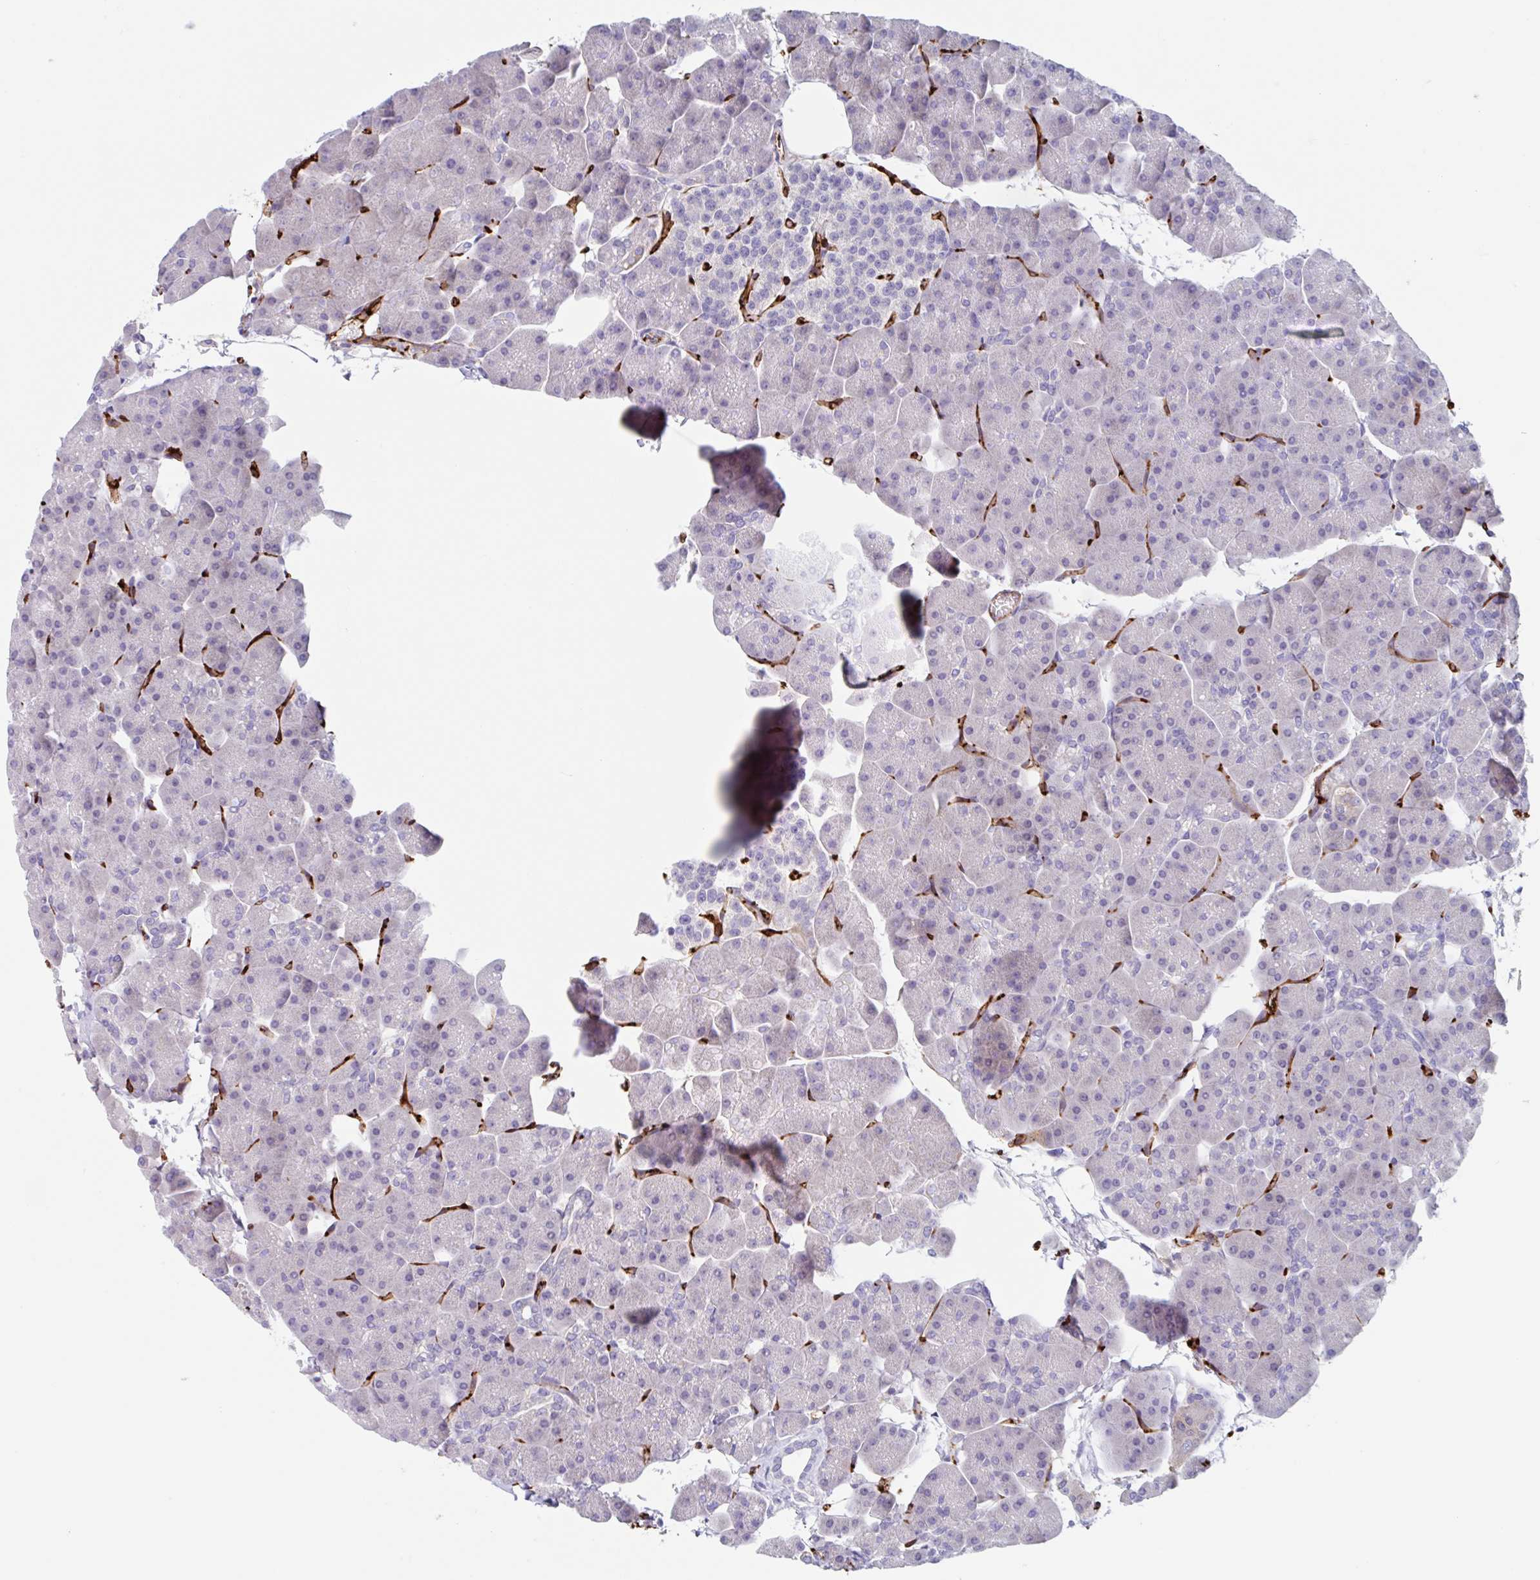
{"staining": {"intensity": "negative", "quantity": "none", "location": "none"}, "tissue": "pancreas", "cell_type": "Exocrine glandular cells", "image_type": "normal", "snomed": [{"axis": "morphology", "description": "Normal tissue, NOS"}, {"axis": "topography", "description": "Pancreas"}], "caption": "High magnification brightfield microscopy of normal pancreas stained with DAB (3,3'-diaminobenzidine) (brown) and counterstained with hematoxylin (blue): exocrine glandular cells show no significant staining. (Stains: DAB immunohistochemistry with hematoxylin counter stain, Microscopy: brightfield microscopy at high magnification).", "gene": "EHD4", "patient": {"sex": "male", "age": 35}}